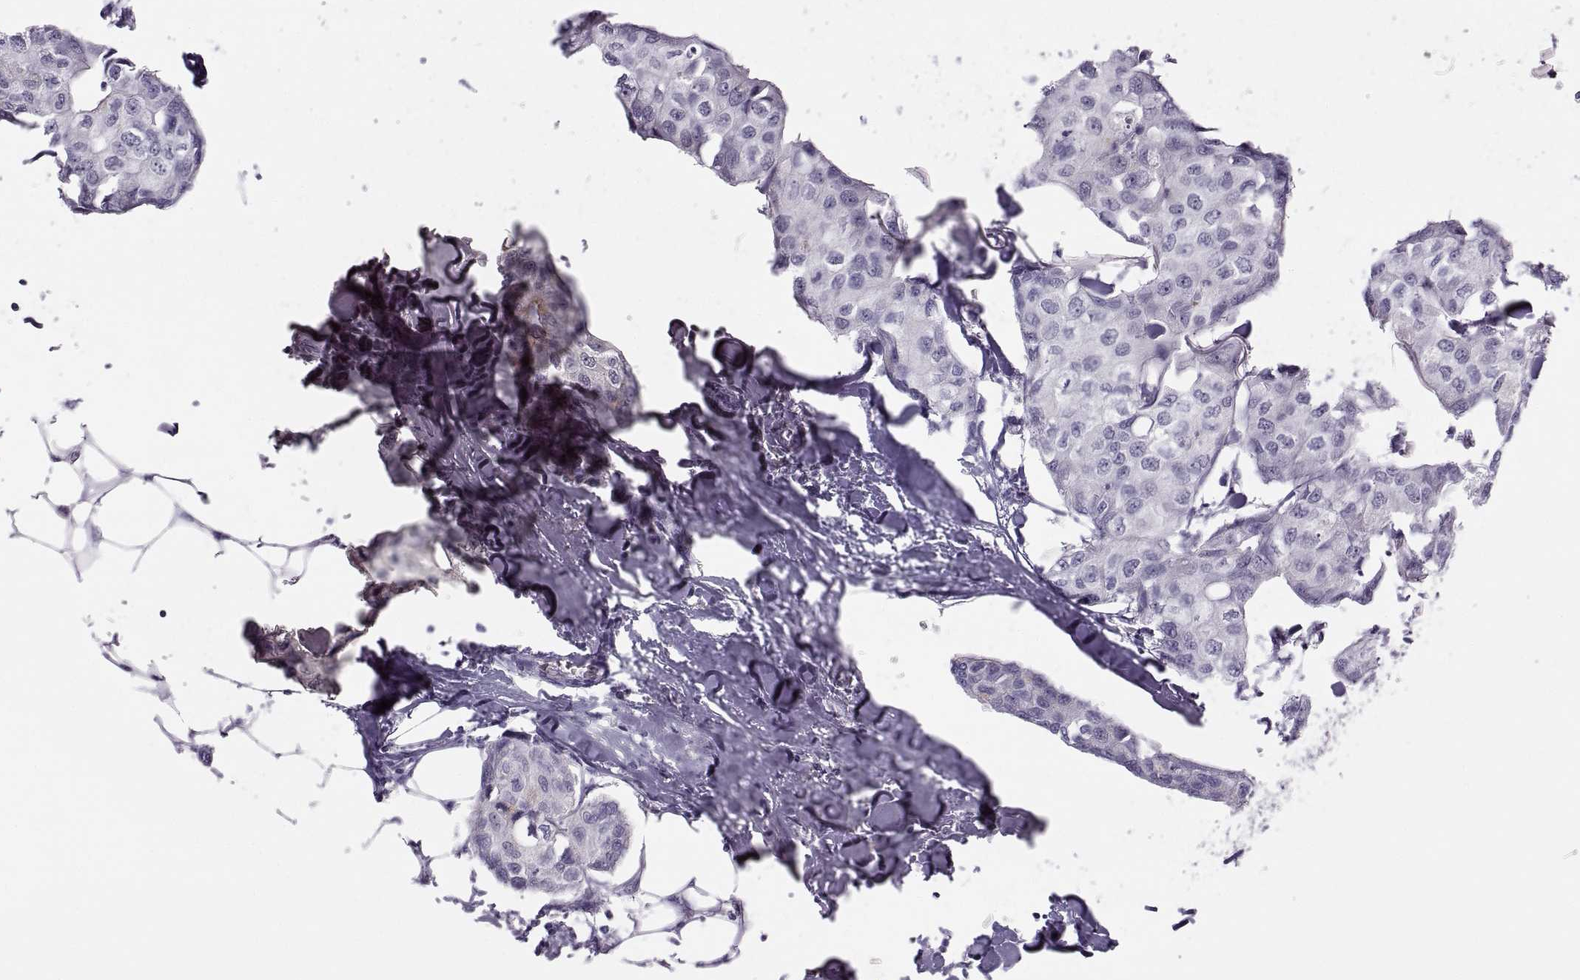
{"staining": {"intensity": "negative", "quantity": "none", "location": "none"}, "tissue": "breast cancer", "cell_type": "Tumor cells", "image_type": "cancer", "snomed": [{"axis": "morphology", "description": "Duct carcinoma"}, {"axis": "topography", "description": "Breast"}], "caption": "The IHC photomicrograph has no significant expression in tumor cells of breast intraductal carcinoma tissue. (Brightfield microscopy of DAB immunohistochemistry (IHC) at high magnification).", "gene": "CHCT1", "patient": {"sex": "female", "age": 80}}